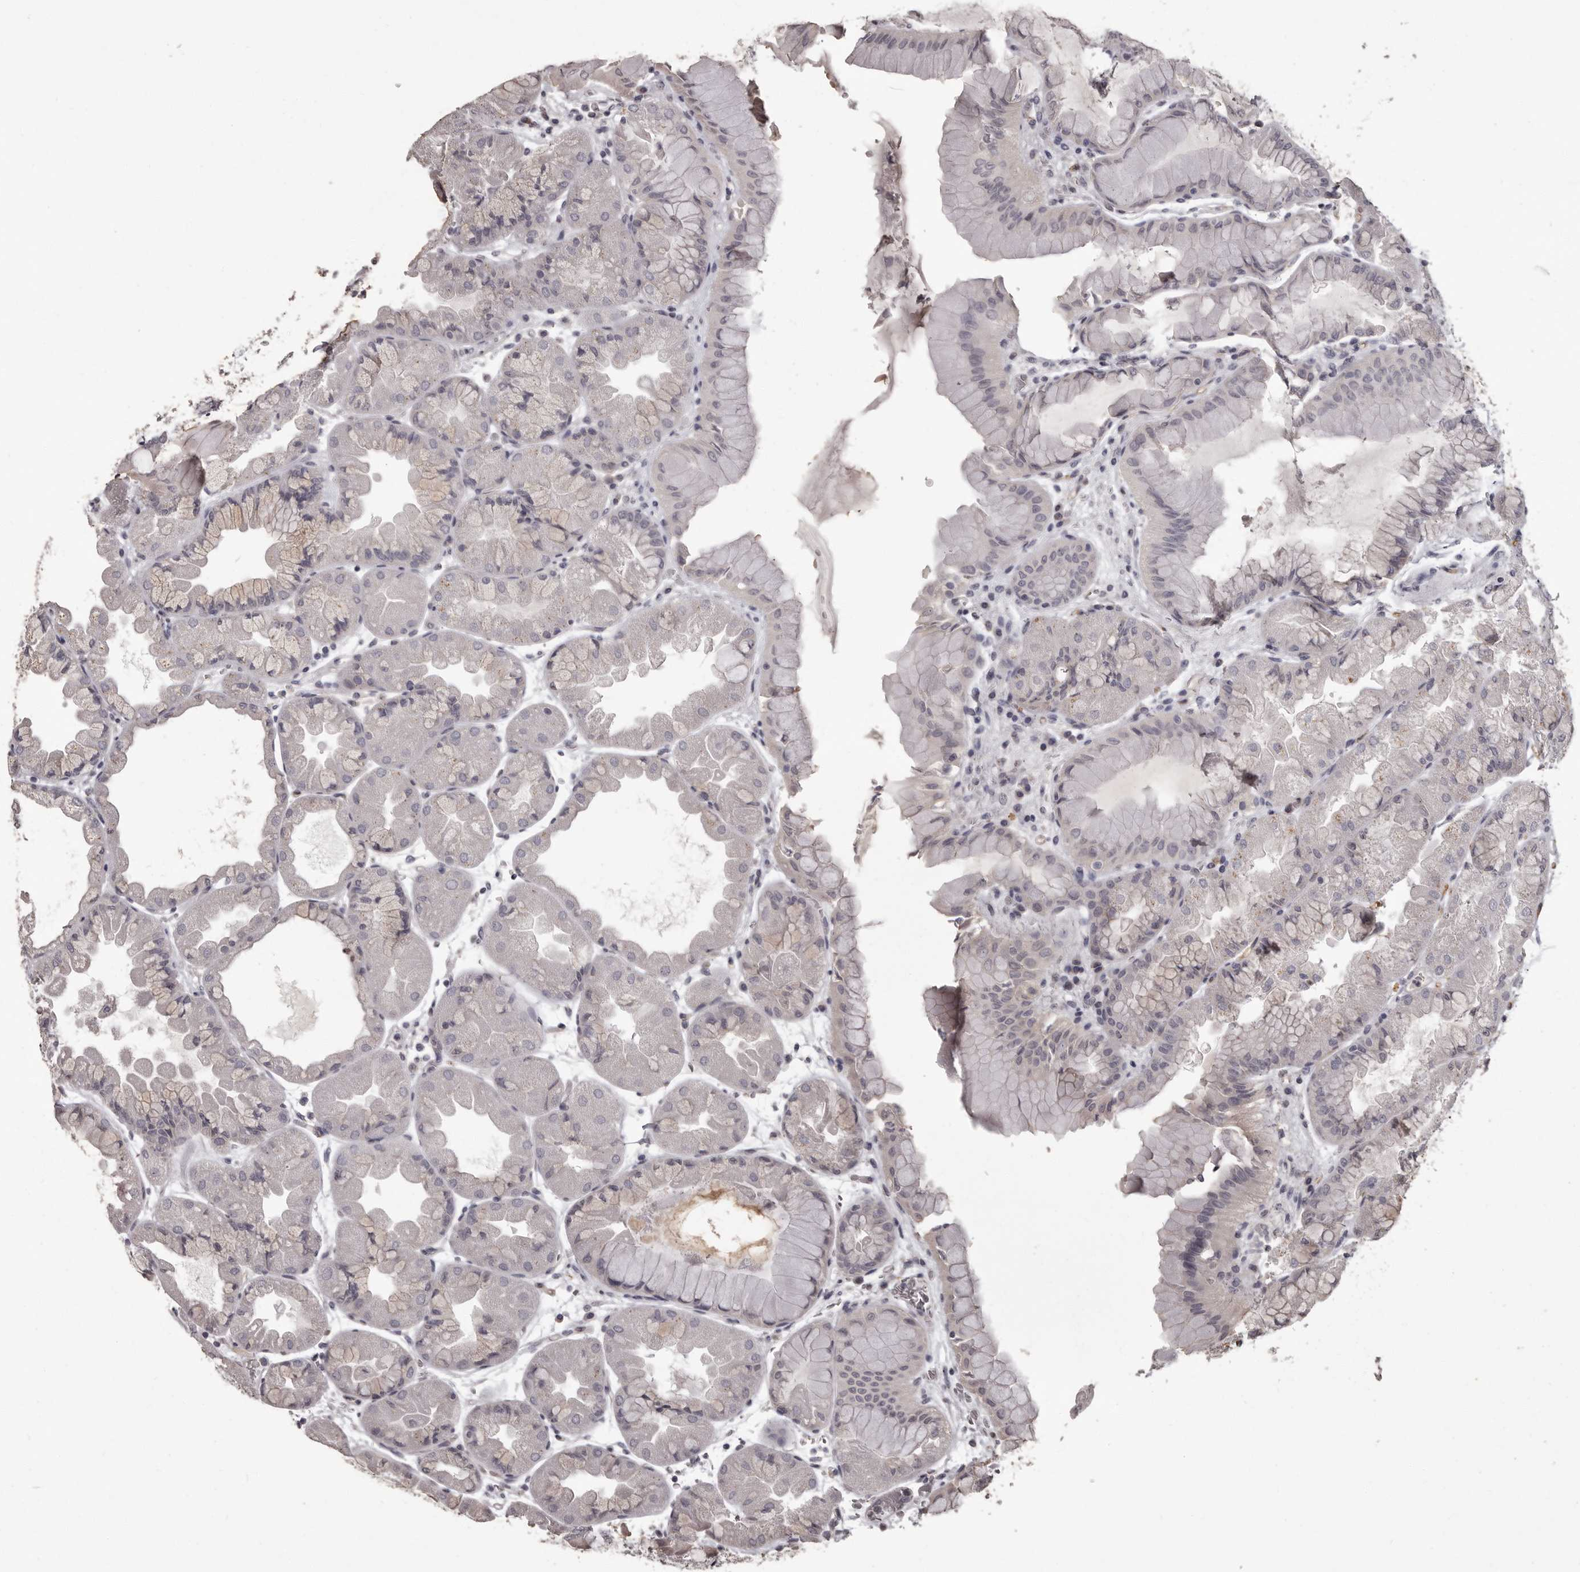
{"staining": {"intensity": "weak", "quantity": "<25%", "location": "cytoplasmic/membranous"}, "tissue": "stomach", "cell_type": "Glandular cells", "image_type": "normal", "snomed": [{"axis": "morphology", "description": "Normal tissue, NOS"}, {"axis": "topography", "description": "Stomach, upper"}], "caption": "The immunohistochemistry (IHC) histopathology image has no significant expression in glandular cells of stomach.", "gene": "GPR78", "patient": {"sex": "male", "age": 47}}